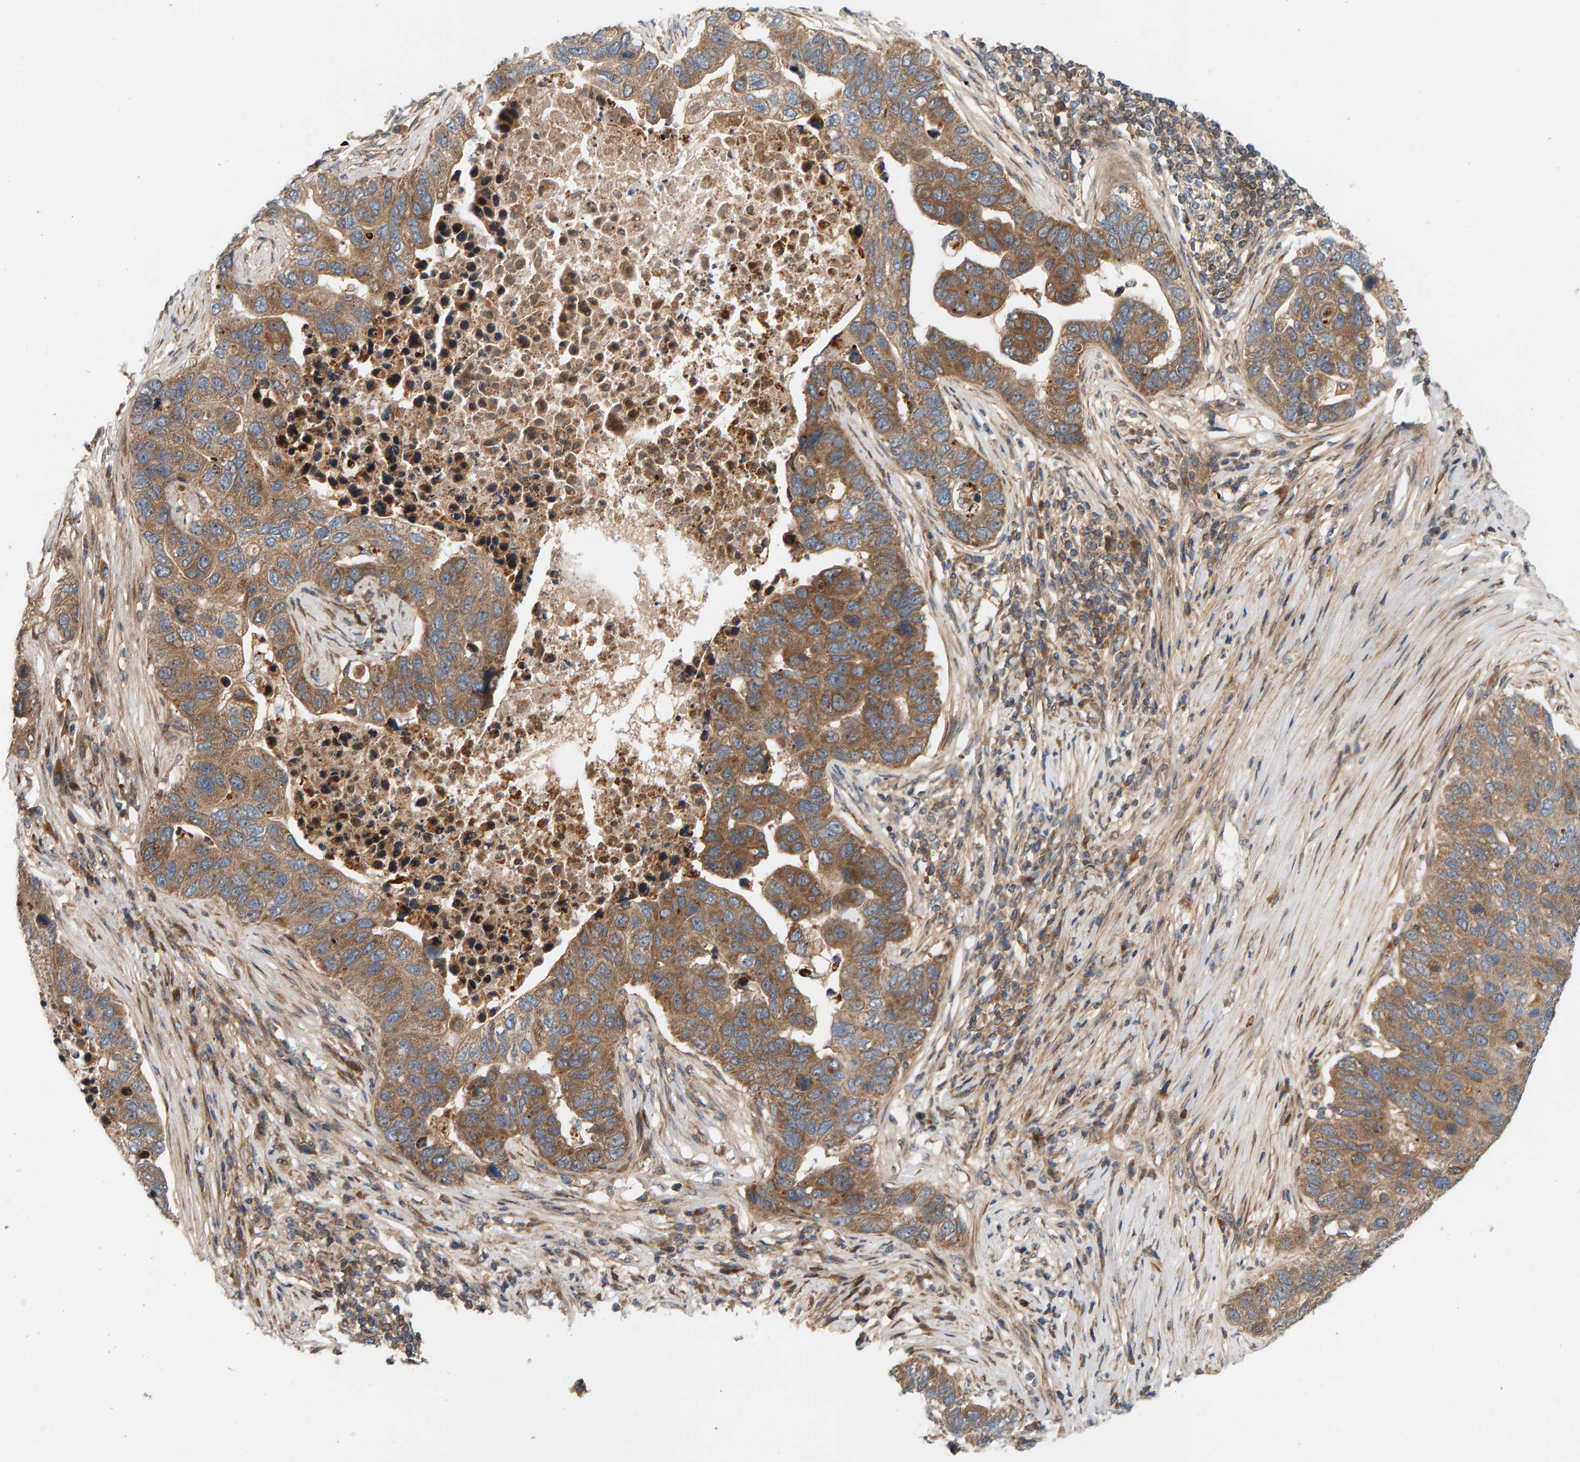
{"staining": {"intensity": "moderate", "quantity": ">75%", "location": "cytoplasmic/membranous"}, "tissue": "pancreatic cancer", "cell_type": "Tumor cells", "image_type": "cancer", "snomed": [{"axis": "morphology", "description": "Adenocarcinoma, NOS"}, {"axis": "topography", "description": "Pancreas"}], "caption": "Human pancreatic cancer stained with a protein marker reveals moderate staining in tumor cells.", "gene": "BAHCC1", "patient": {"sex": "female", "age": 61}}